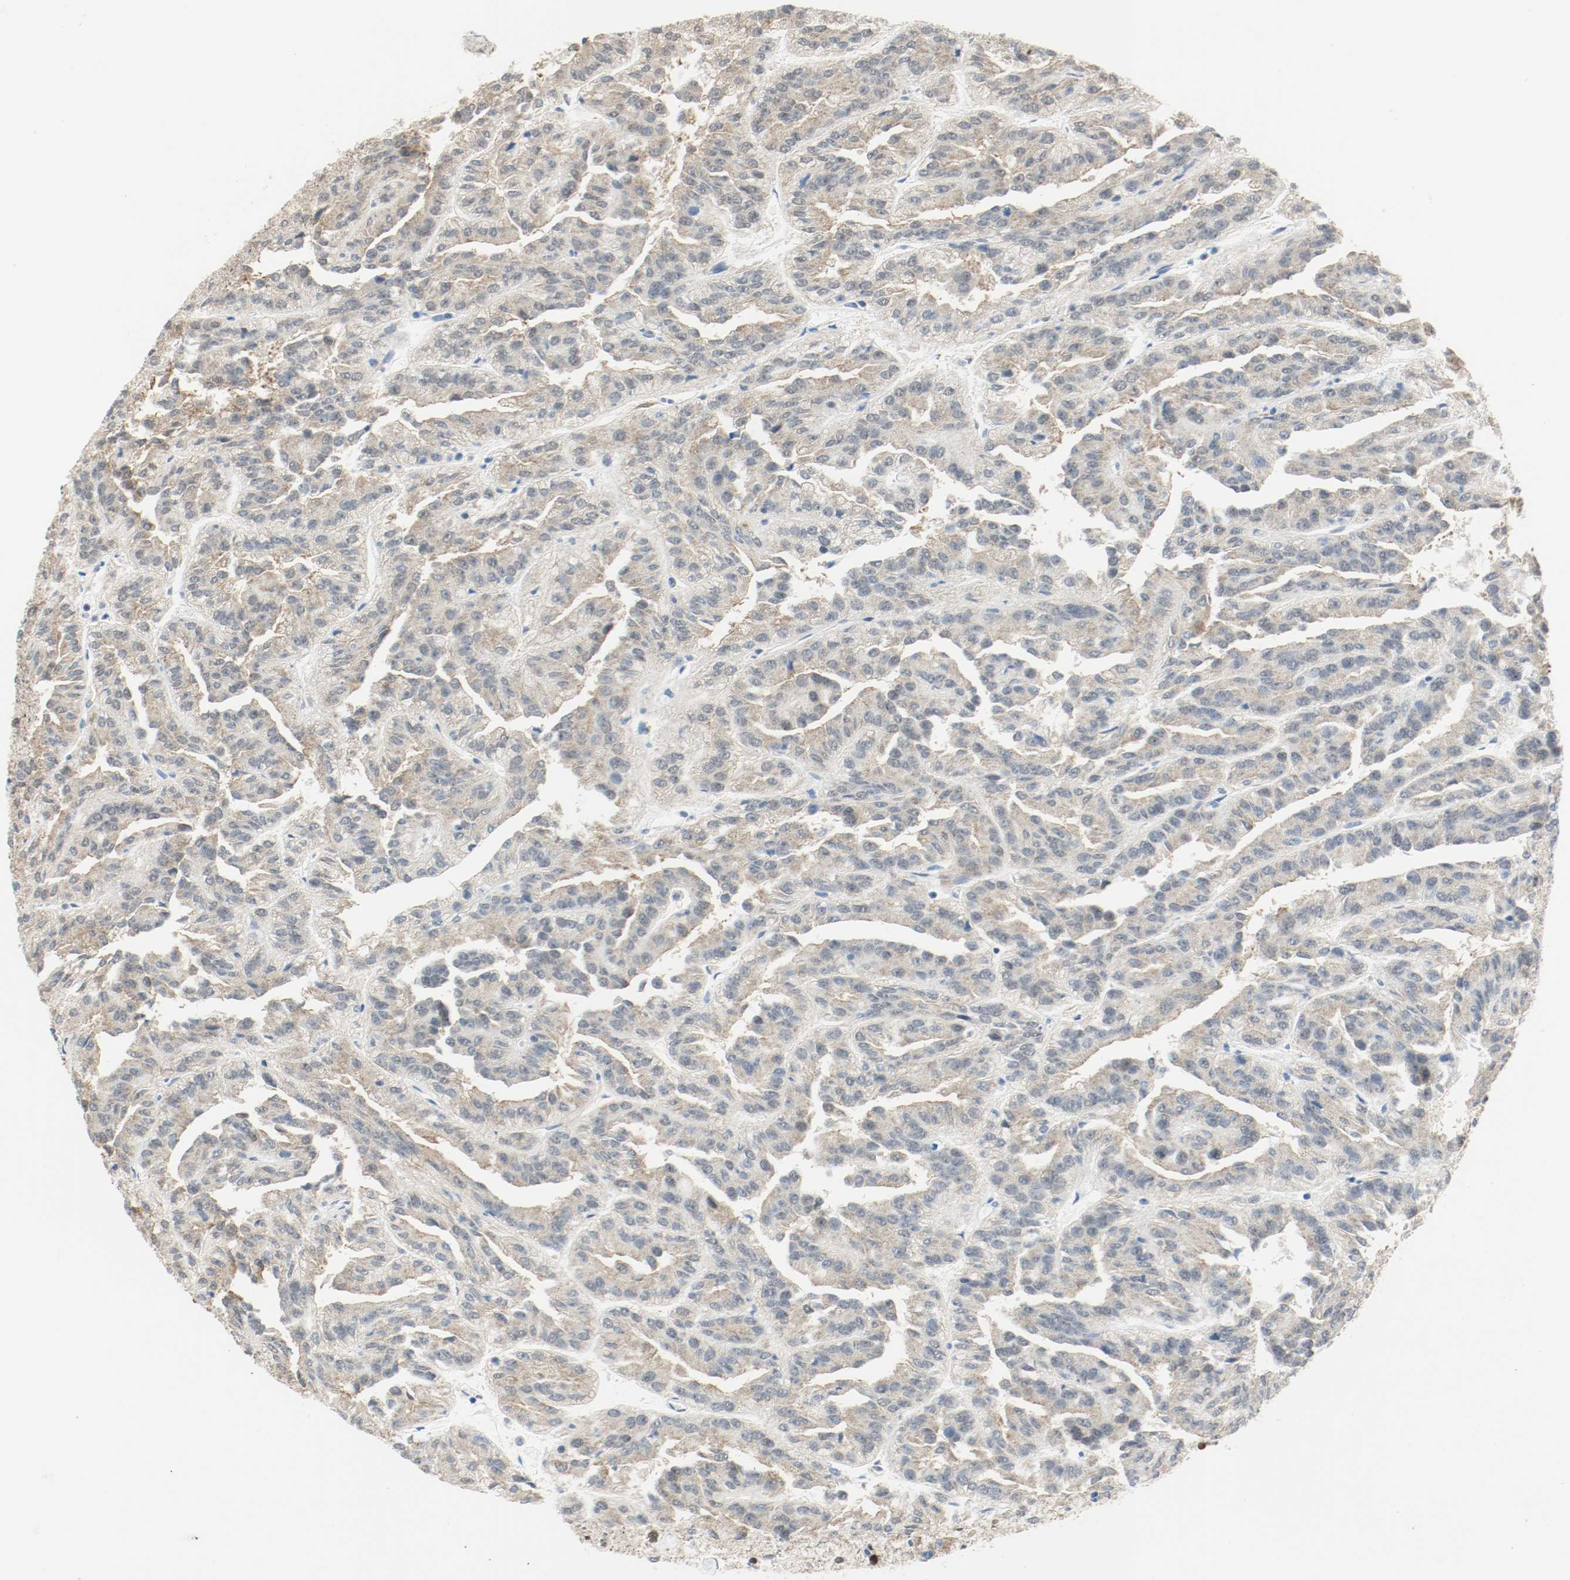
{"staining": {"intensity": "weak", "quantity": ">75%", "location": "cytoplasmic/membranous"}, "tissue": "renal cancer", "cell_type": "Tumor cells", "image_type": "cancer", "snomed": [{"axis": "morphology", "description": "Adenocarcinoma, NOS"}, {"axis": "topography", "description": "Kidney"}], "caption": "Weak cytoplasmic/membranous expression is seen in about >75% of tumor cells in renal cancer. The staining is performed using DAB (3,3'-diaminobenzidine) brown chromogen to label protein expression. The nuclei are counter-stained blue using hematoxylin.", "gene": "PPME1", "patient": {"sex": "male", "age": 46}}